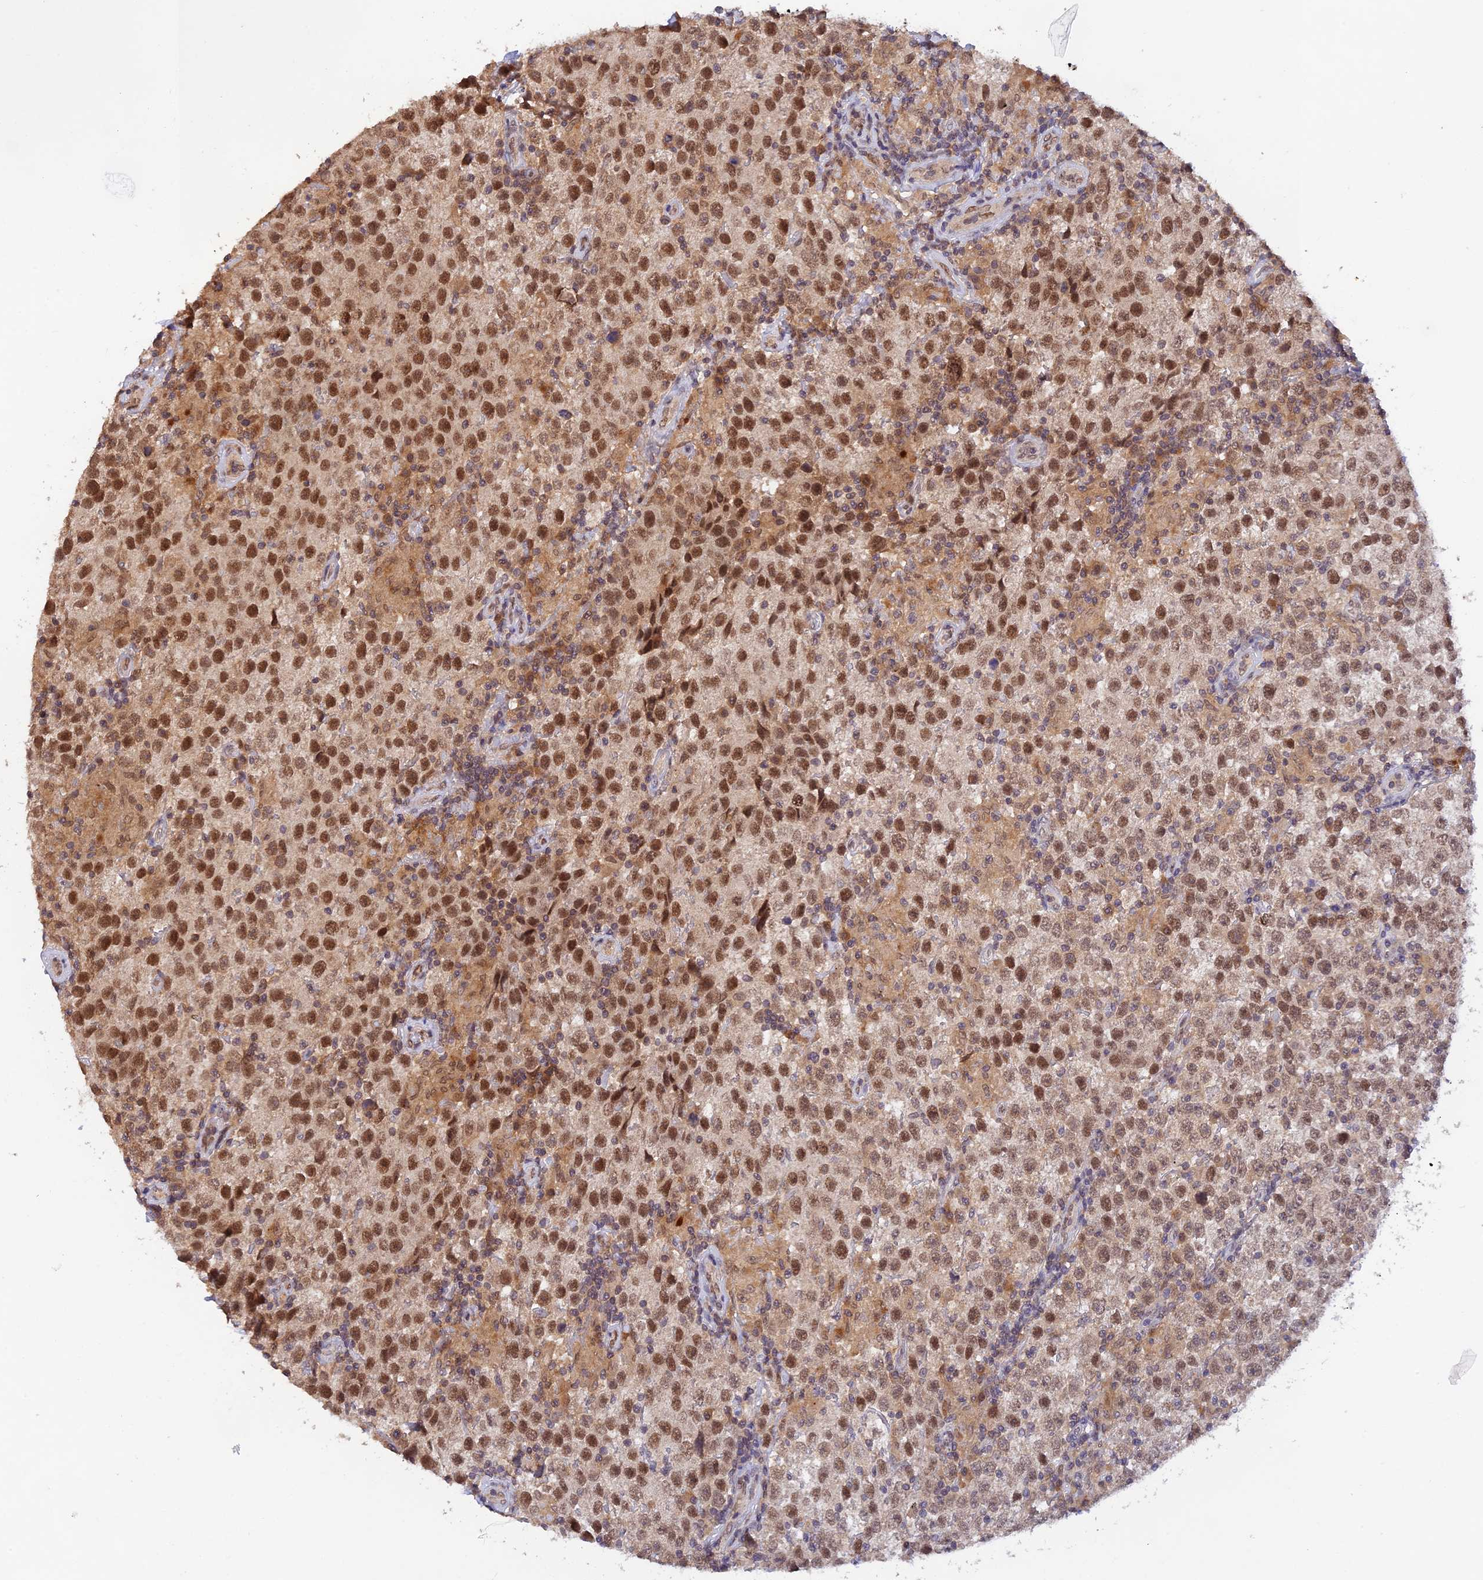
{"staining": {"intensity": "moderate", "quantity": ">75%", "location": "nuclear"}, "tissue": "testis cancer", "cell_type": "Tumor cells", "image_type": "cancer", "snomed": [{"axis": "morphology", "description": "Seminoma, NOS"}, {"axis": "morphology", "description": "Carcinoma, Embryonal, NOS"}, {"axis": "topography", "description": "Testis"}], "caption": "Human testis seminoma stained with a protein marker reveals moderate staining in tumor cells.", "gene": "ZNF436", "patient": {"sex": "male", "age": 41}}